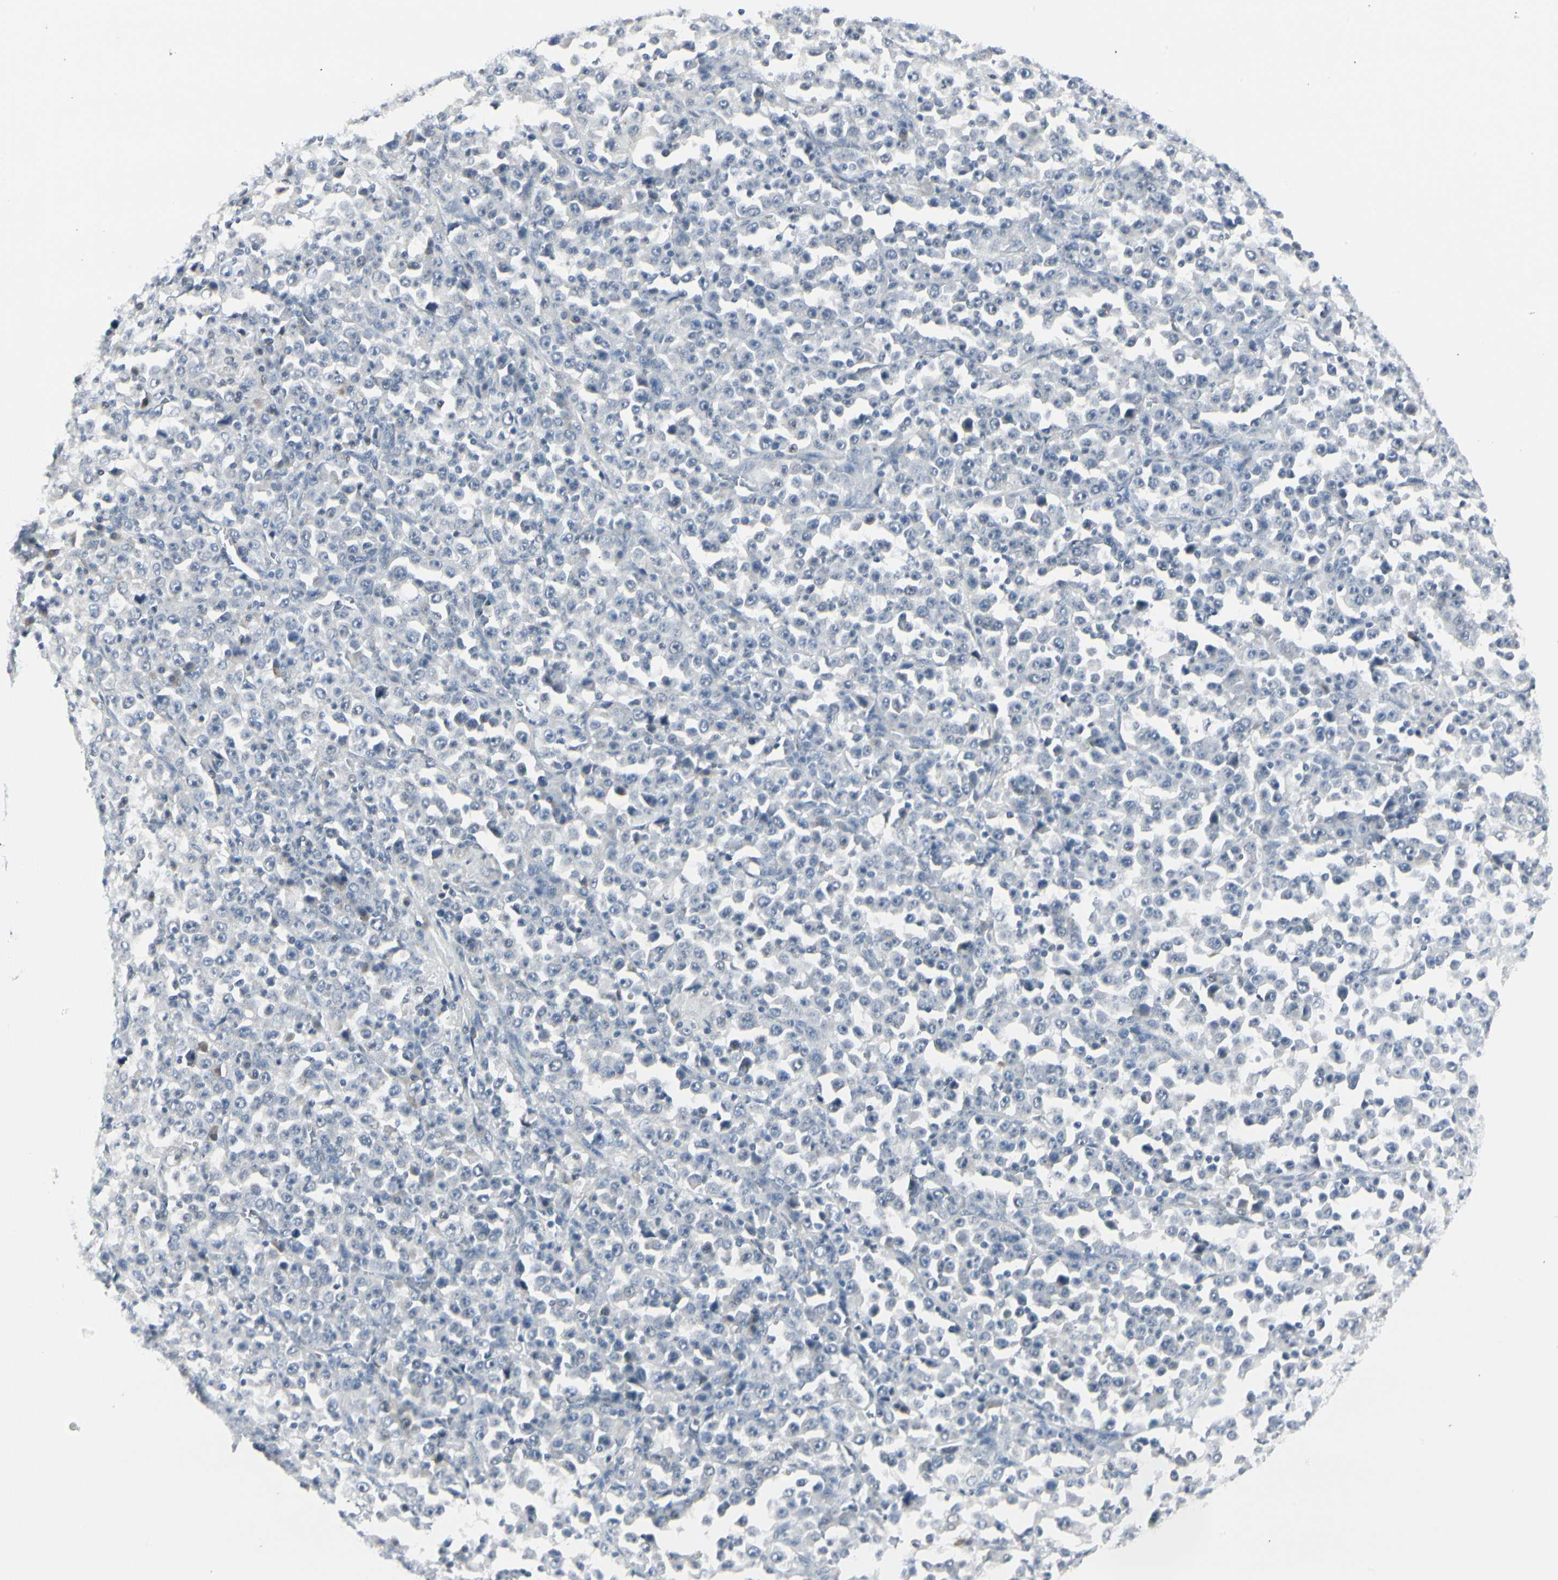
{"staining": {"intensity": "negative", "quantity": "none", "location": "none"}, "tissue": "stomach cancer", "cell_type": "Tumor cells", "image_type": "cancer", "snomed": [{"axis": "morphology", "description": "Normal tissue, NOS"}, {"axis": "morphology", "description": "Adenocarcinoma, NOS"}, {"axis": "topography", "description": "Stomach, upper"}, {"axis": "topography", "description": "Stomach"}], "caption": "Adenocarcinoma (stomach) stained for a protein using IHC displays no positivity tumor cells.", "gene": "ZBTB7B", "patient": {"sex": "male", "age": 59}}